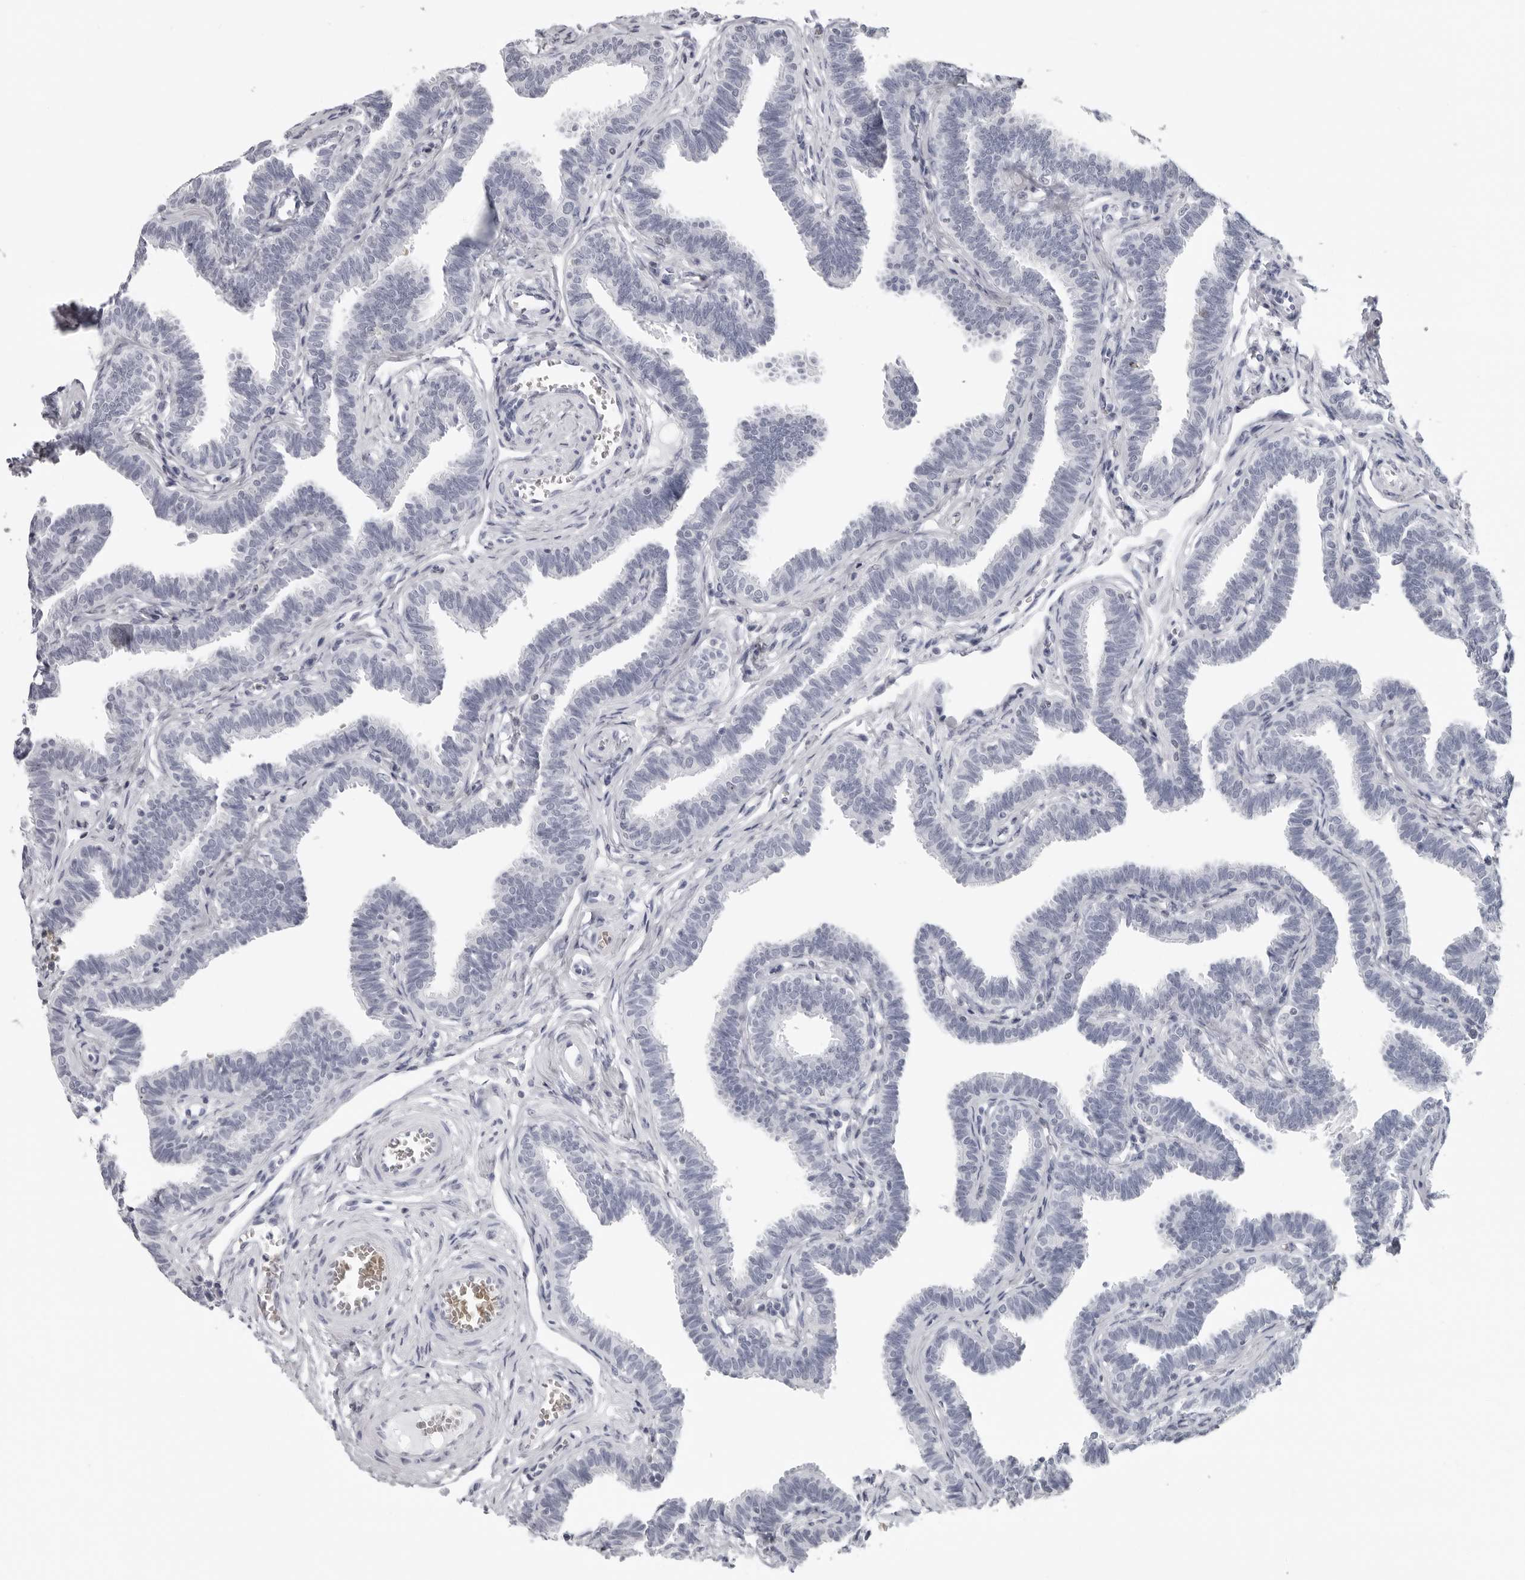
{"staining": {"intensity": "negative", "quantity": "none", "location": "none"}, "tissue": "fallopian tube", "cell_type": "Glandular cells", "image_type": "normal", "snomed": [{"axis": "morphology", "description": "Normal tissue, NOS"}, {"axis": "topography", "description": "Fallopian tube"}, {"axis": "topography", "description": "Ovary"}], "caption": "Immunohistochemistry of normal fallopian tube shows no positivity in glandular cells. (Immunohistochemistry (ihc), brightfield microscopy, high magnification).", "gene": "EPB41", "patient": {"sex": "female", "age": 23}}